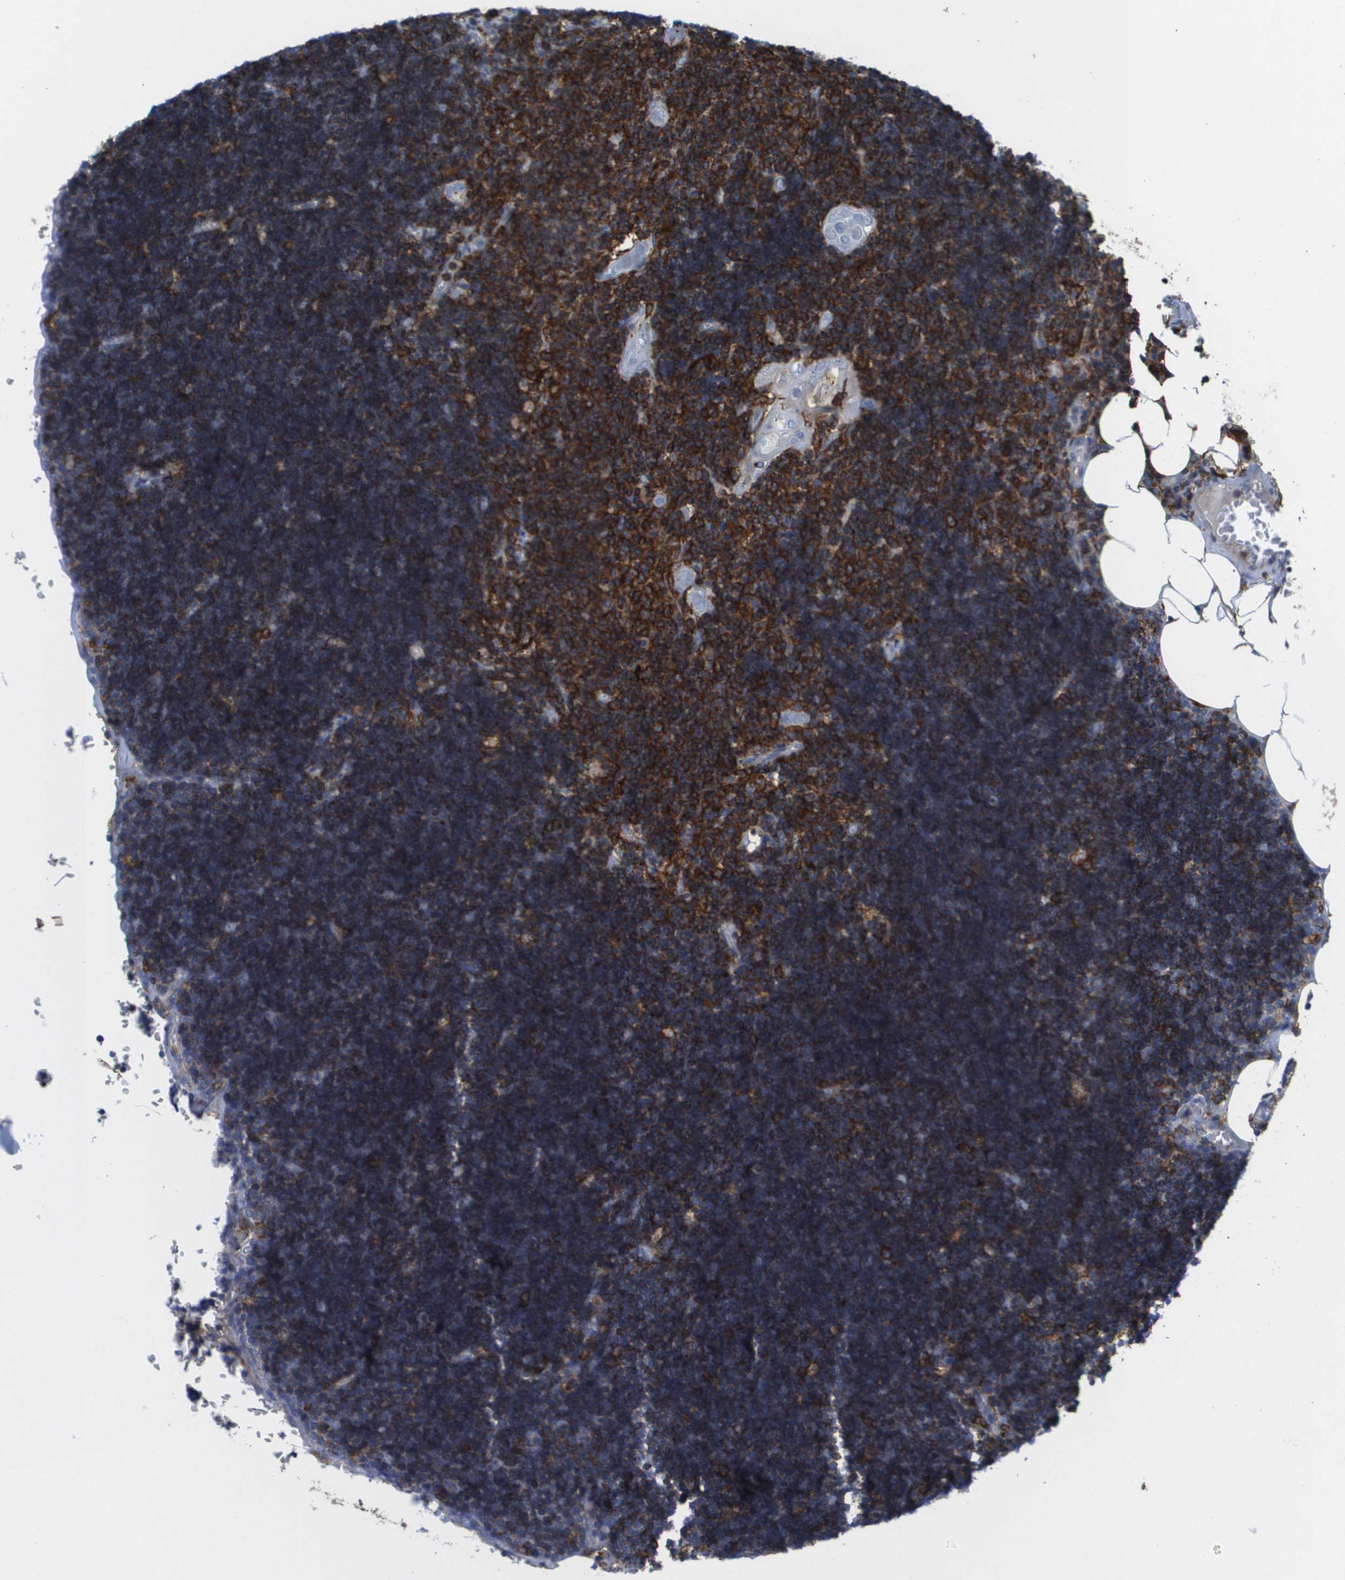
{"staining": {"intensity": "strong", "quantity": ">75%", "location": "cytoplasmic/membranous"}, "tissue": "lymph node", "cell_type": "Germinal center cells", "image_type": "normal", "snomed": [{"axis": "morphology", "description": "Normal tissue, NOS"}, {"axis": "topography", "description": "Lymph node"}], "caption": "Brown immunohistochemical staining in benign human lymph node reveals strong cytoplasmic/membranous expression in approximately >75% of germinal center cells. (DAB (3,3'-diaminobenzidine) IHC, brown staining for protein, blue staining for nuclei).", "gene": "PASK", "patient": {"sex": "male", "age": 33}}